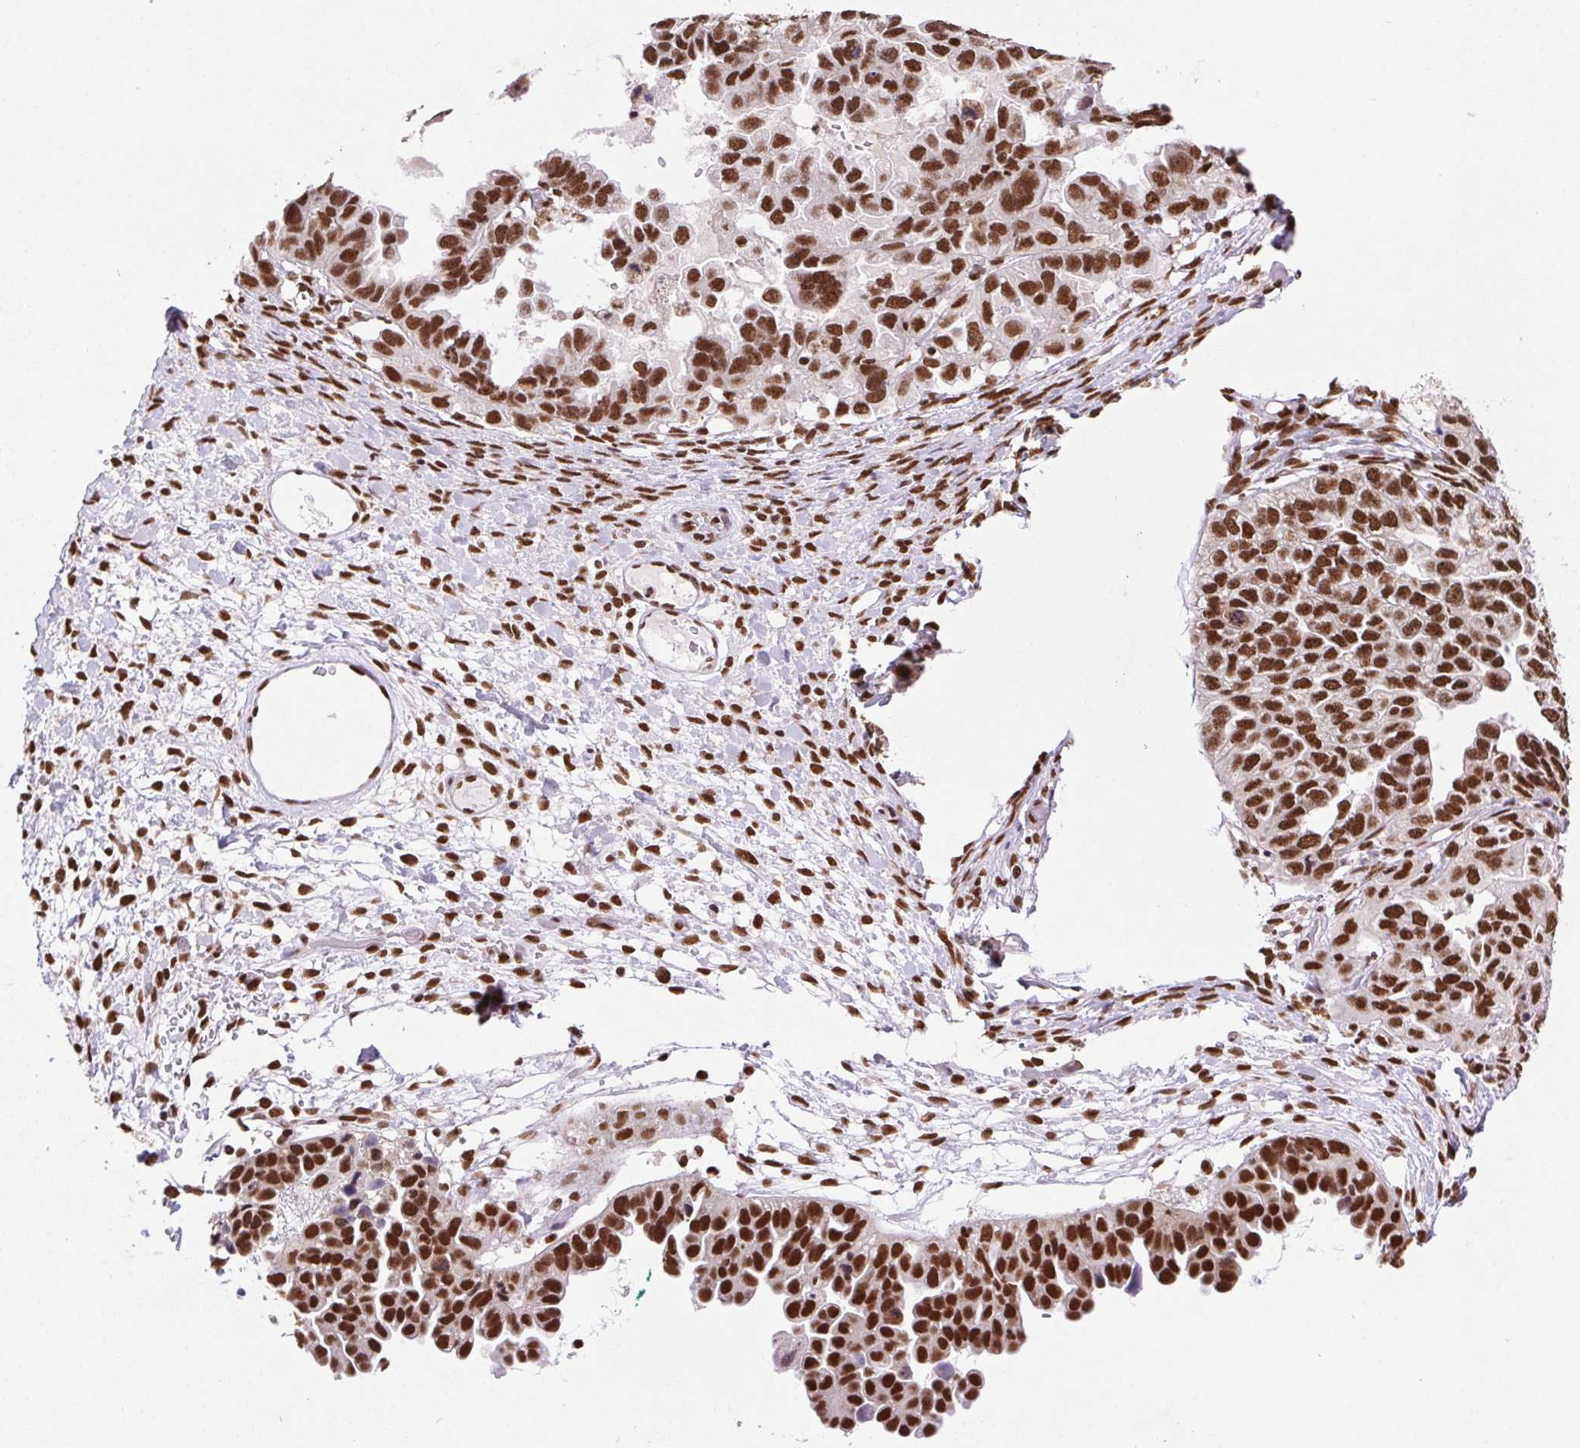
{"staining": {"intensity": "strong", "quantity": ">75%", "location": "nuclear"}, "tissue": "ovarian cancer", "cell_type": "Tumor cells", "image_type": "cancer", "snomed": [{"axis": "morphology", "description": "Cystadenocarcinoma, serous, NOS"}, {"axis": "topography", "description": "Ovary"}], "caption": "Immunohistochemistry of human ovarian cancer exhibits high levels of strong nuclear expression in approximately >75% of tumor cells. Ihc stains the protein of interest in brown and the nuclei are stained blue.", "gene": "ZNF207", "patient": {"sex": "female", "age": 53}}